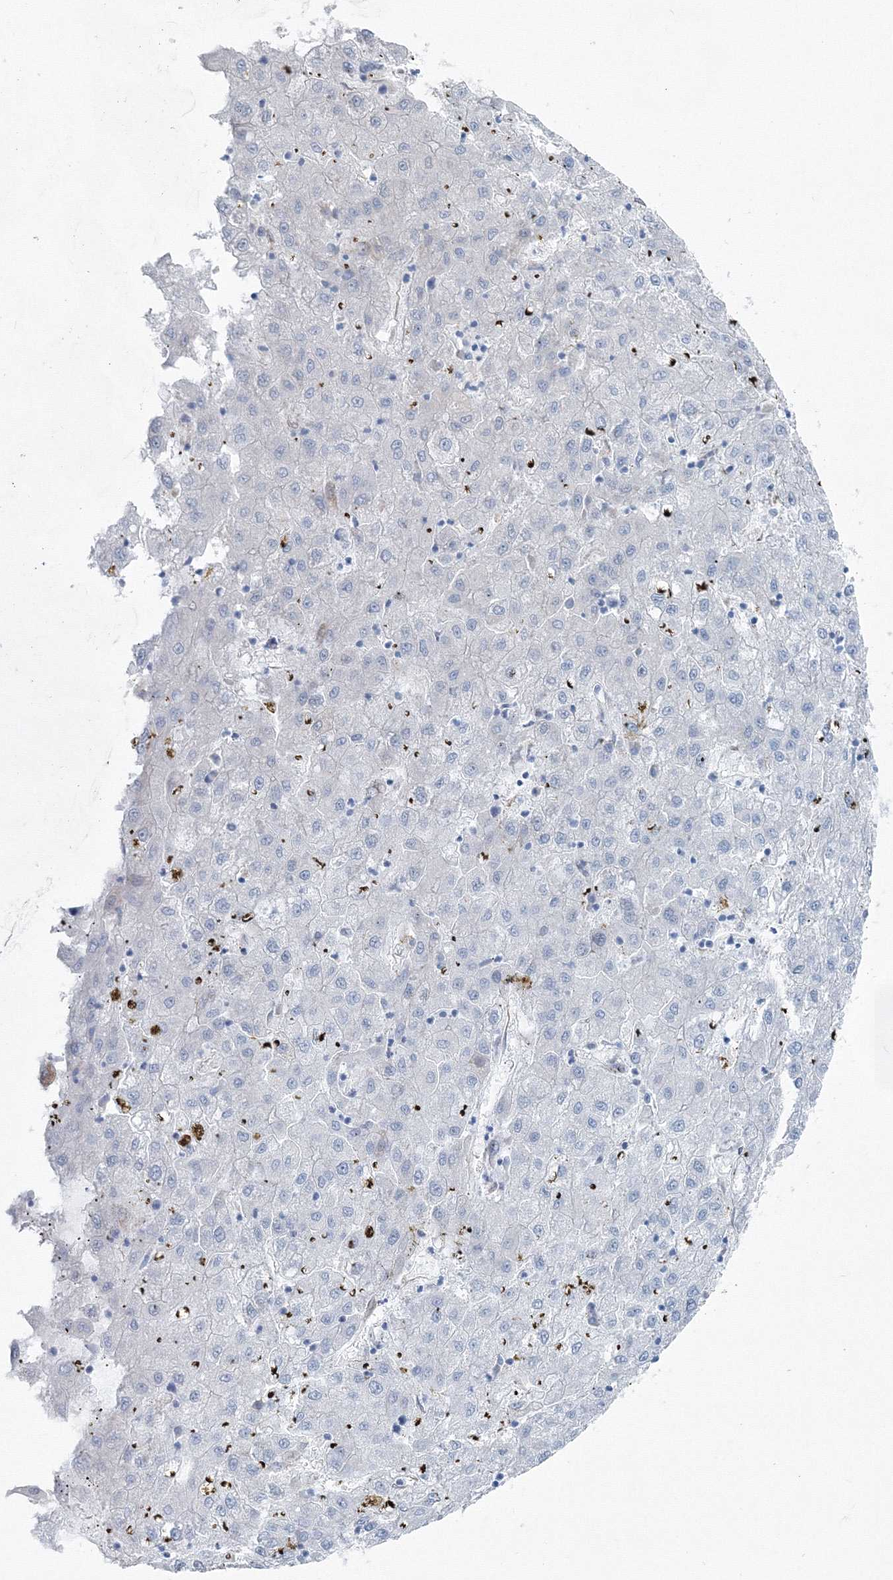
{"staining": {"intensity": "negative", "quantity": "none", "location": "none"}, "tissue": "liver cancer", "cell_type": "Tumor cells", "image_type": "cancer", "snomed": [{"axis": "morphology", "description": "Carcinoma, Hepatocellular, NOS"}, {"axis": "topography", "description": "Liver"}], "caption": "Immunohistochemistry micrograph of human hepatocellular carcinoma (liver) stained for a protein (brown), which reveals no staining in tumor cells.", "gene": "RCN1", "patient": {"sex": "male", "age": 72}}